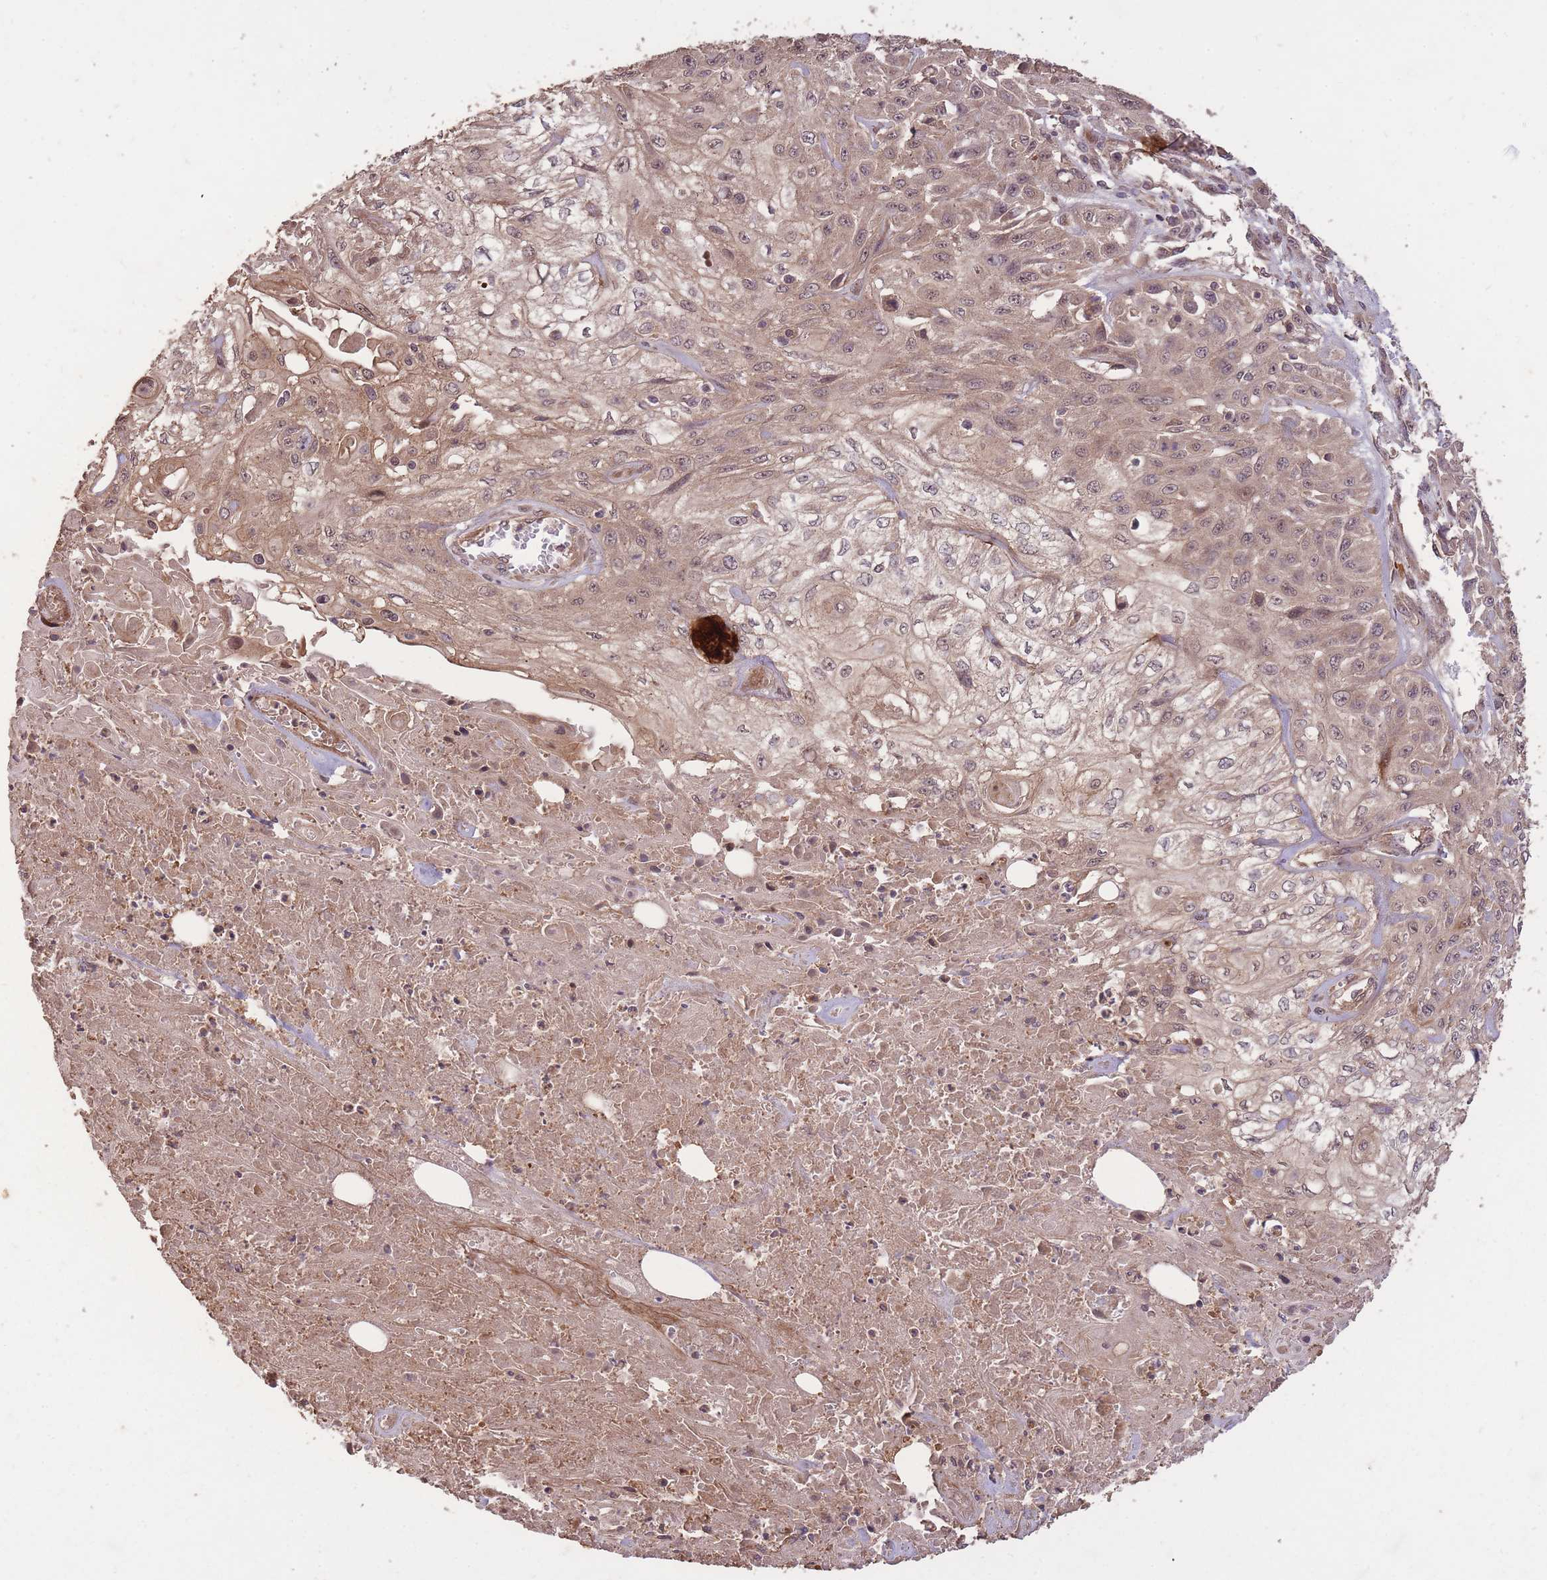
{"staining": {"intensity": "moderate", "quantity": ">75%", "location": "cytoplasmic/membranous,nuclear"}, "tissue": "skin cancer", "cell_type": "Tumor cells", "image_type": "cancer", "snomed": [{"axis": "morphology", "description": "Squamous cell carcinoma, NOS"}, {"axis": "morphology", "description": "Squamous cell carcinoma, metastatic, NOS"}, {"axis": "topography", "description": "Skin"}, {"axis": "topography", "description": "Lymph node"}], "caption": "There is medium levels of moderate cytoplasmic/membranous and nuclear expression in tumor cells of skin cancer (metastatic squamous cell carcinoma), as demonstrated by immunohistochemical staining (brown color).", "gene": "ERBB3", "patient": {"sex": "male", "age": 75}}